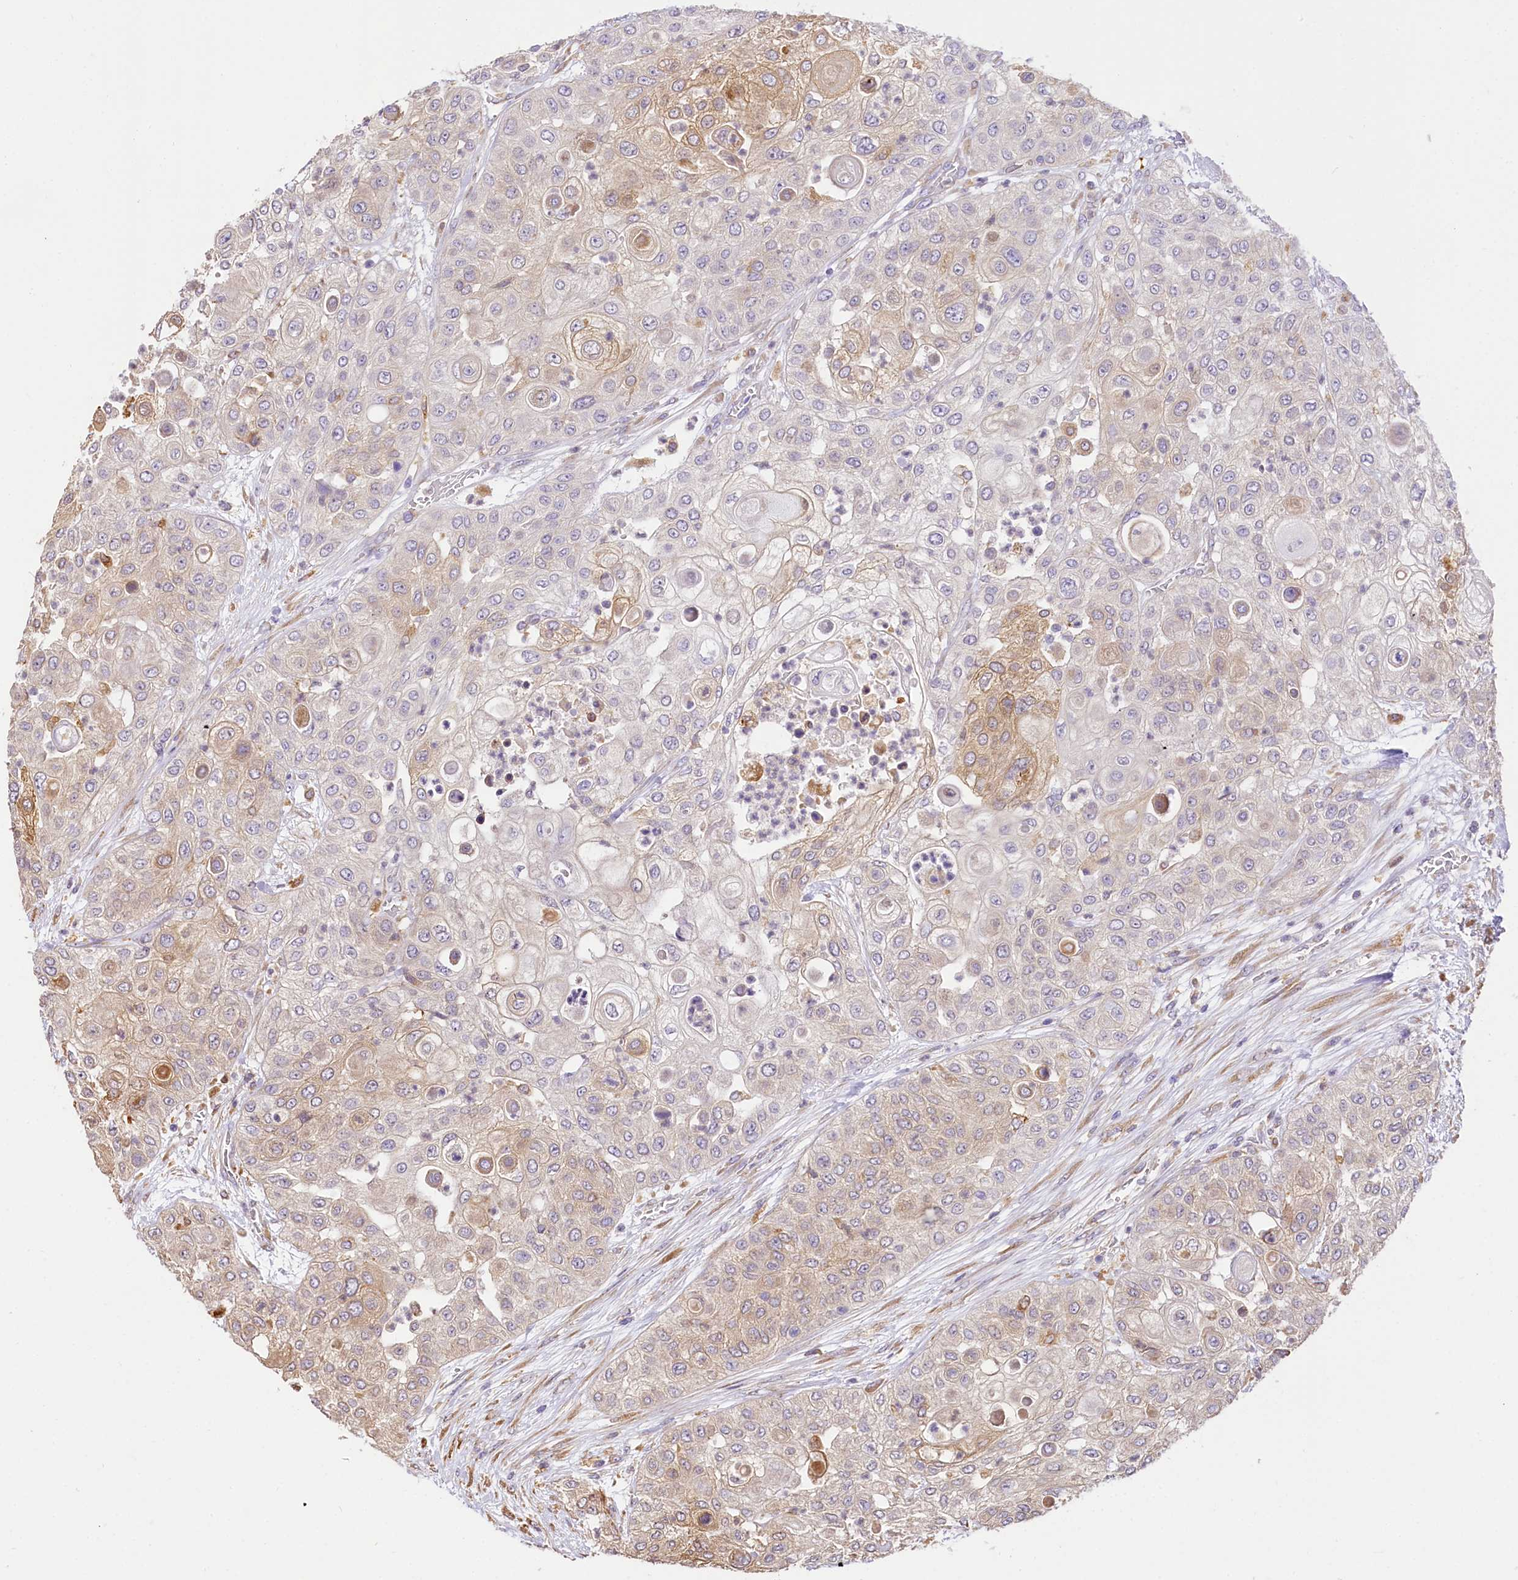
{"staining": {"intensity": "moderate", "quantity": "<25%", "location": "cytoplasmic/membranous"}, "tissue": "urothelial cancer", "cell_type": "Tumor cells", "image_type": "cancer", "snomed": [{"axis": "morphology", "description": "Urothelial carcinoma, High grade"}, {"axis": "topography", "description": "Urinary bladder"}], "caption": "High-power microscopy captured an IHC micrograph of urothelial carcinoma (high-grade), revealing moderate cytoplasmic/membranous staining in approximately <25% of tumor cells.", "gene": "PPIP5K2", "patient": {"sex": "female", "age": 79}}